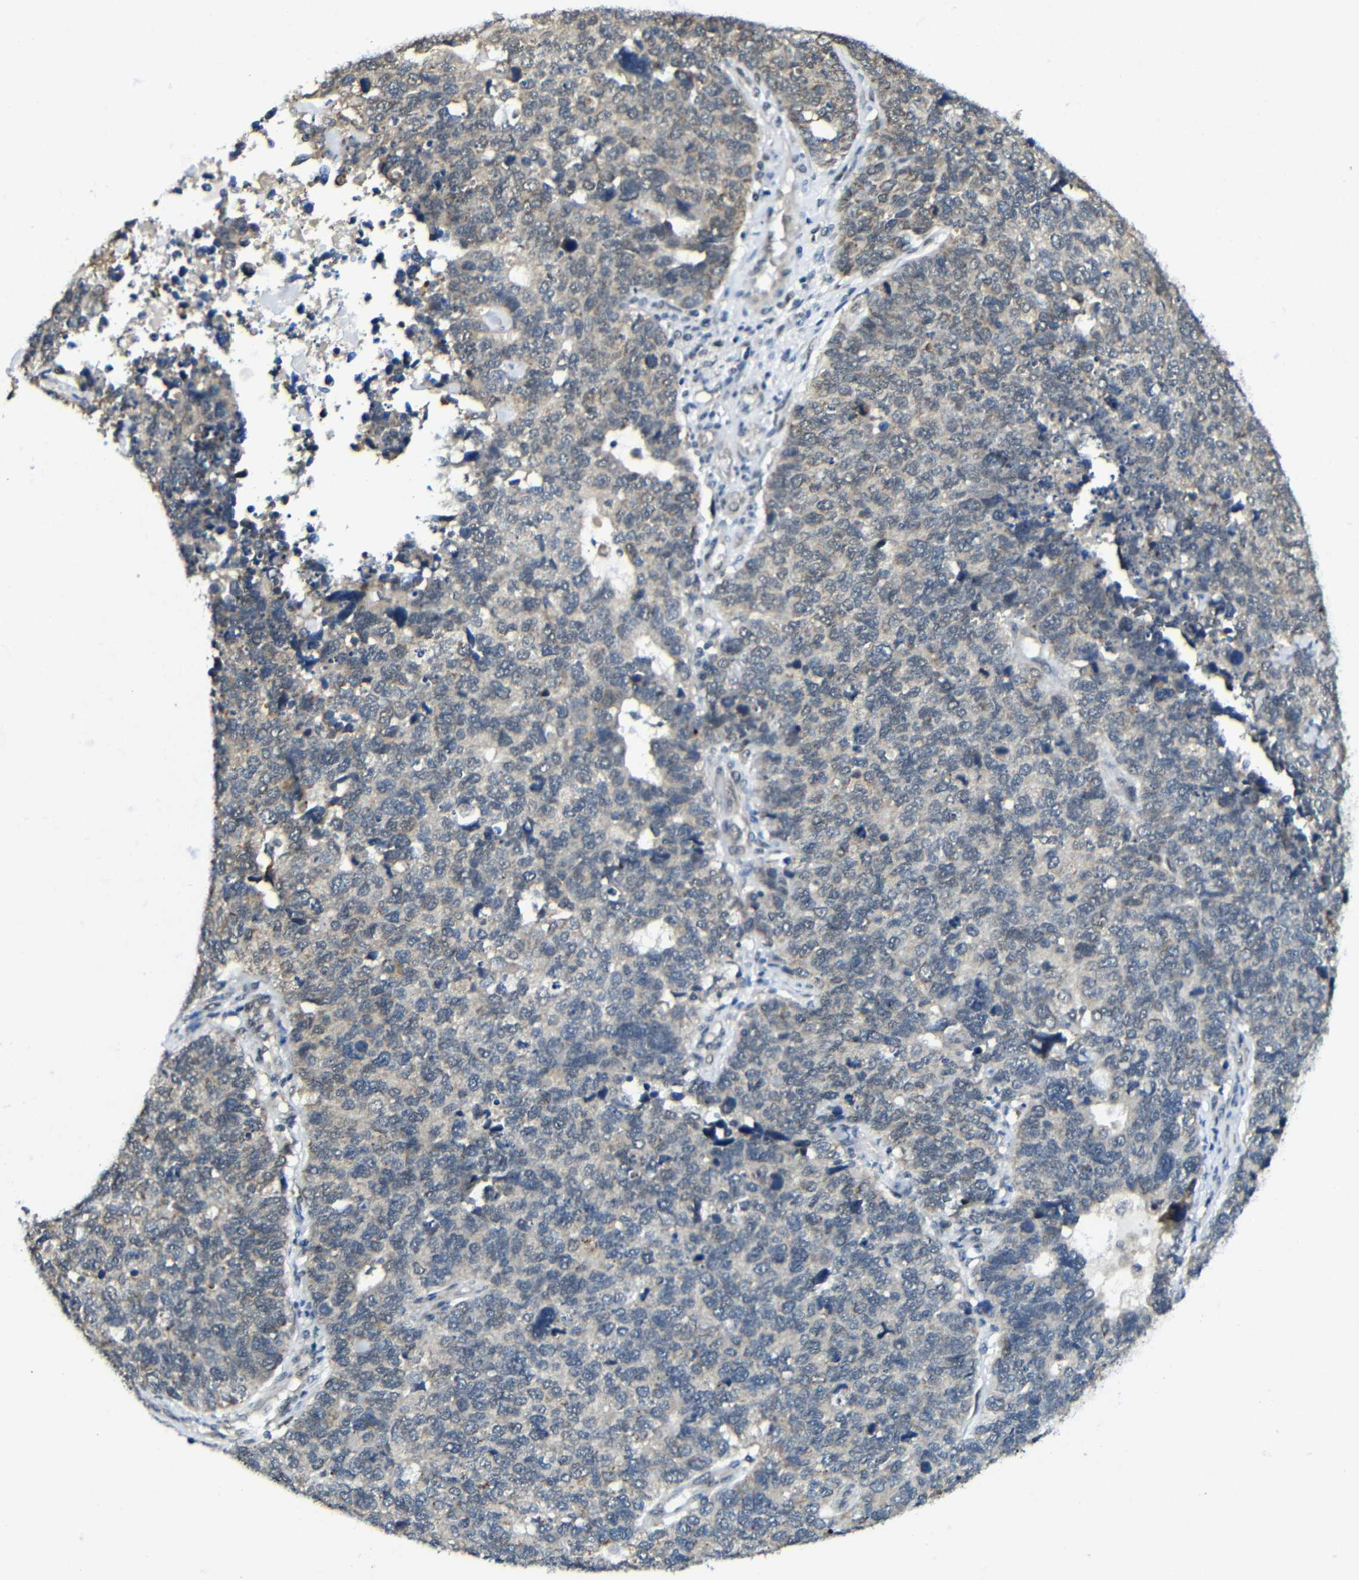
{"staining": {"intensity": "weak", "quantity": ">75%", "location": "cytoplasmic/membranous"}, "tissue": "cervical cancer", "cell_type": "Tumor cells", "image_type": "cancer", "snomed": [{"axis": "morphology", "description": "Squamous cell carcinoma, NOS"}, {"axis": "topography", "description": "Cervix"}], "caption": "Cervical squamous cell carcinoma stained with a brown dye exhibits weak cytoplasmic/membranous positive positivity in approximately >75% of tumor cells.", "gene": "FAM172A", "patient": {"sex": "female", "age": 63}}